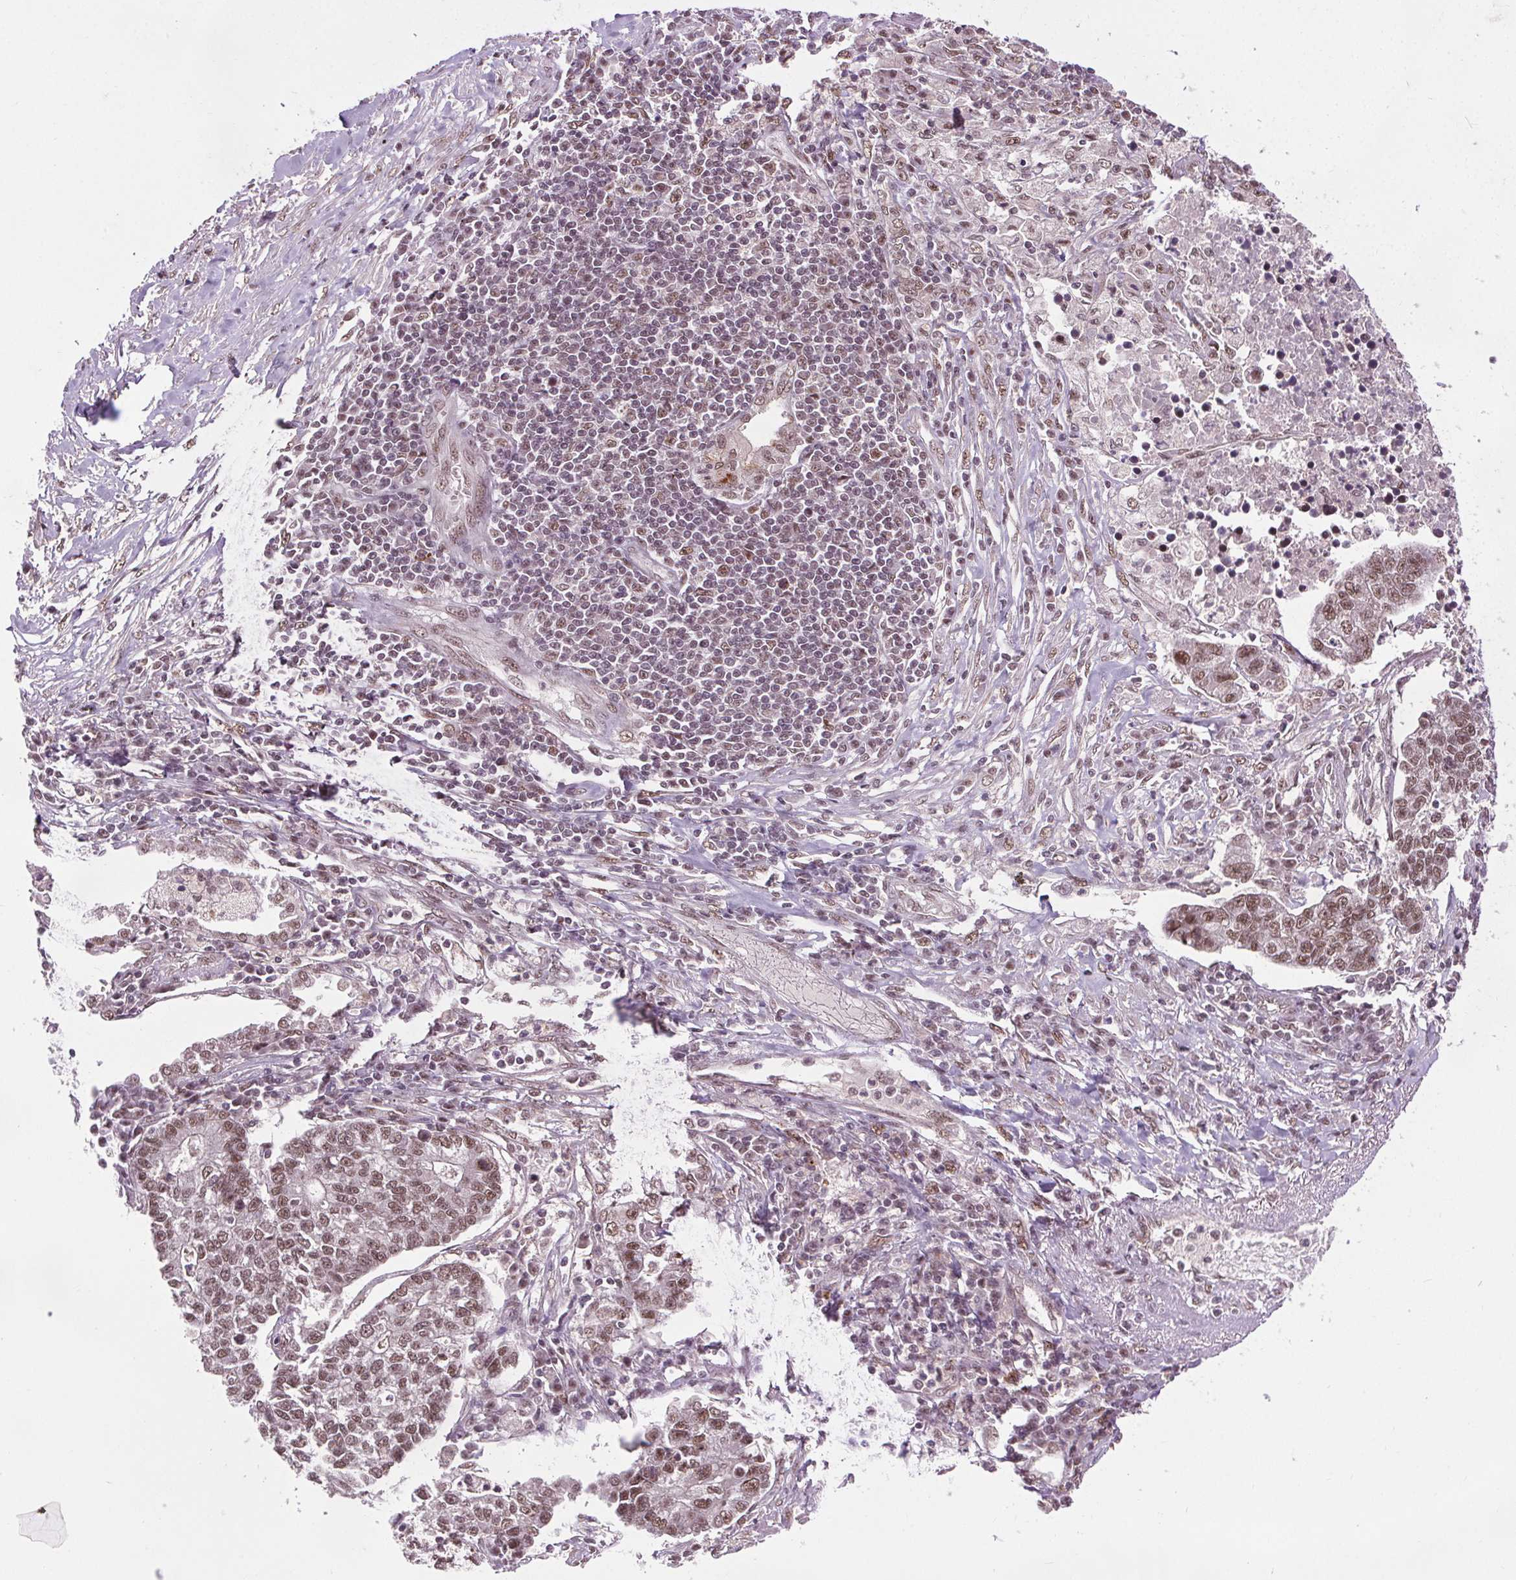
{"staining": {"intensity": "moderate", "quantity": ">75%", "location": "nuclear"}, "tissue": "lung cancer", "cell_type": "Tumor cells", "image_type": "cancer", "snomed": [{"axis": "morphology", "description": "Adenocarcinoma, NOS"}, {"axis": "topography", "description": "Lung"}], "caption": "IHC histopathology image of human lung adenocarcinoma stained for a protein (brown), which reveals medium levels of moderate nuclear staining in about >75% of tumor cells.", "gene": "MED6", "patient": {"sex": "male", "age": 57}}